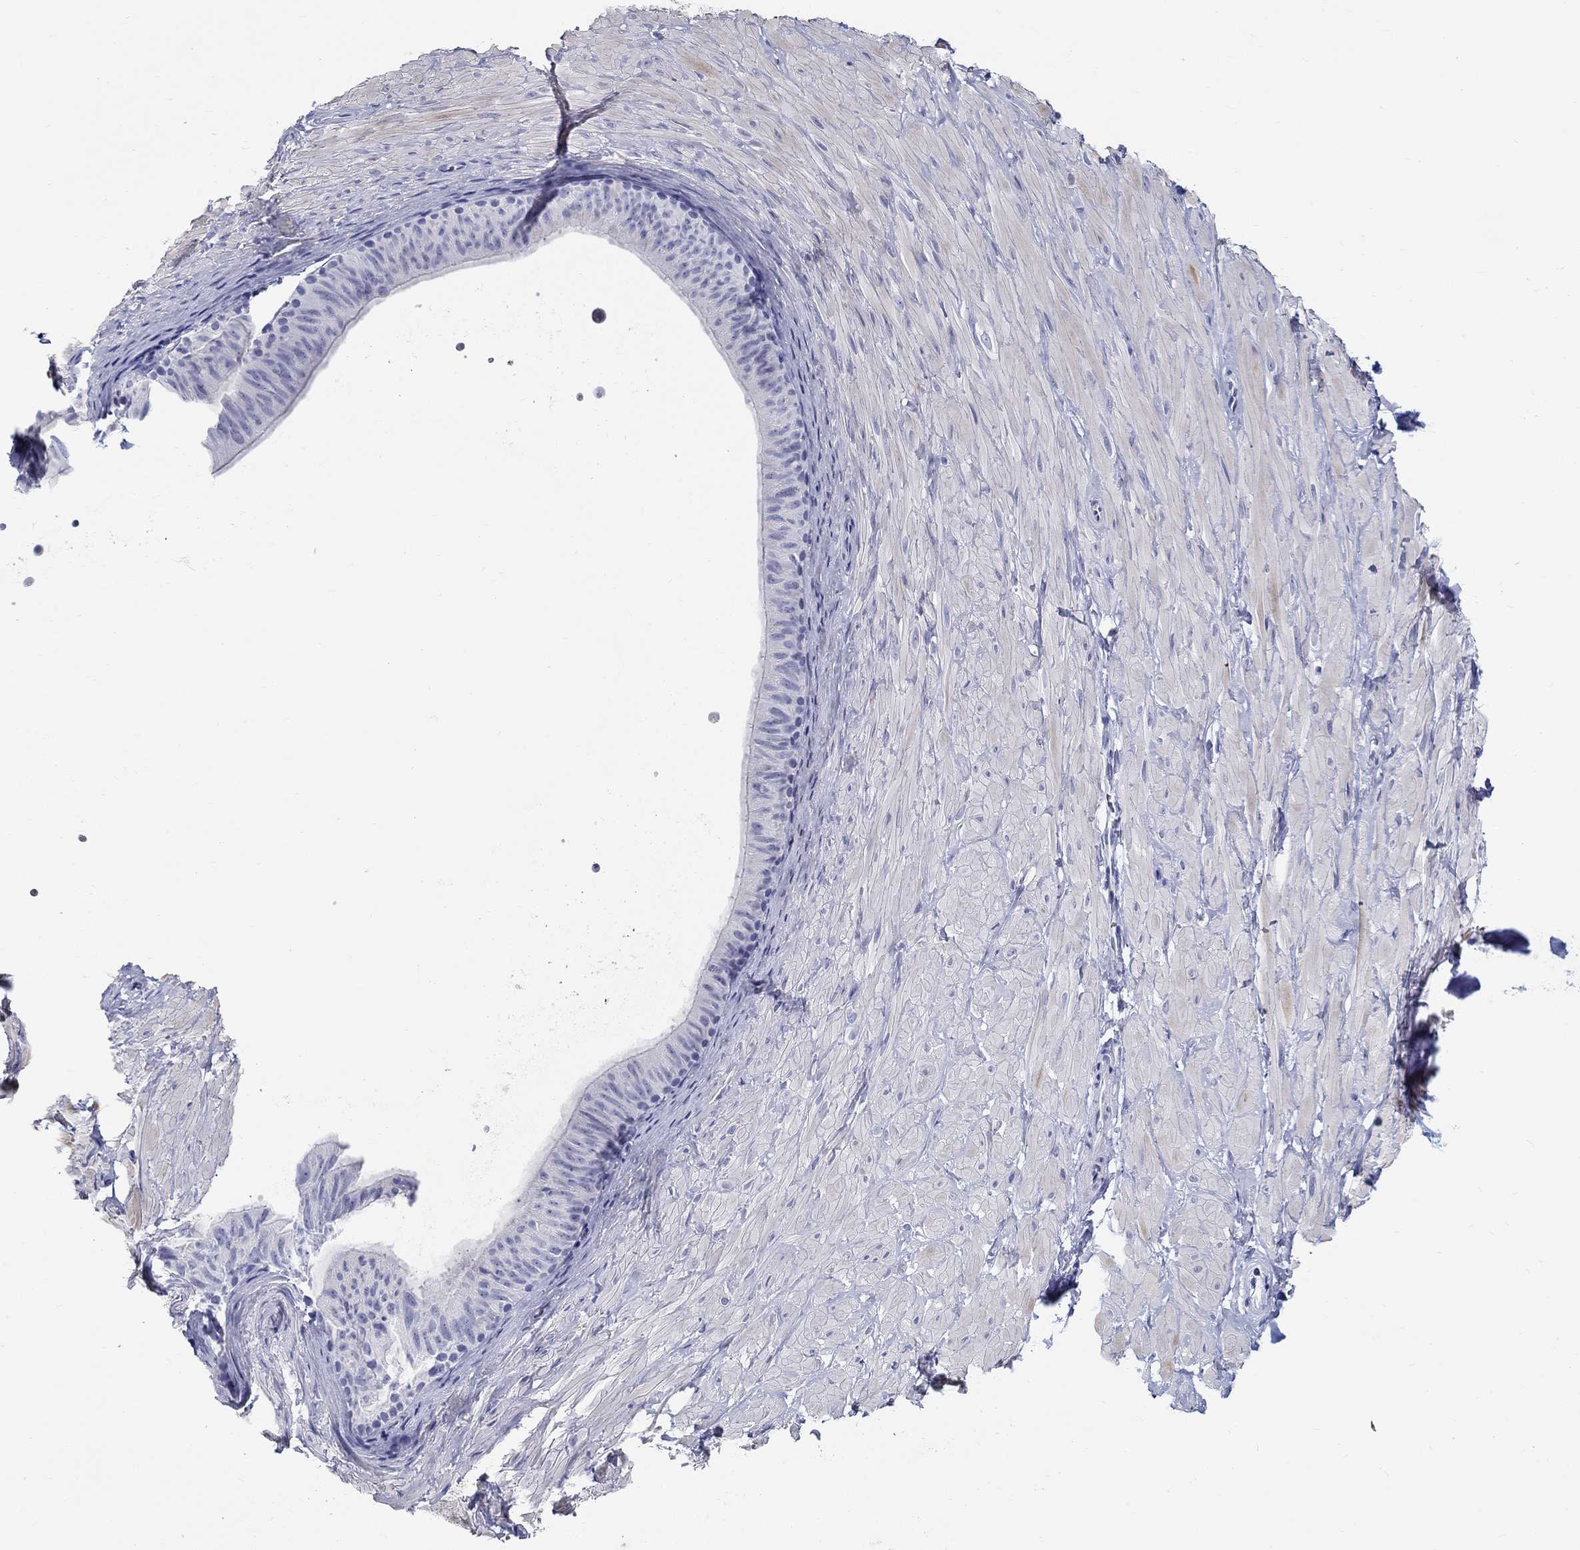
{"staining": {"intensity": "negative", "quantity": "none", "location": "none"}, "tissue": "soft tissue", "cell_type": "Fibroblasts", "image_type": "normal", "snomed": [{"axis": "morphology", "description": "Normal tissue, NOS"}, {"axis": "topography", "description": "Smooth muscle"}, {"axis": "topography", "description": "Peripheral nerve tissue"}], "caption": "Fibroblasts show no significant protein staining in benign soft tissue. (DAB immunohistochemistry (IHC), high magnification).", "gene": "CRYGS", "patient": {"sex": "male", "age": 22}}